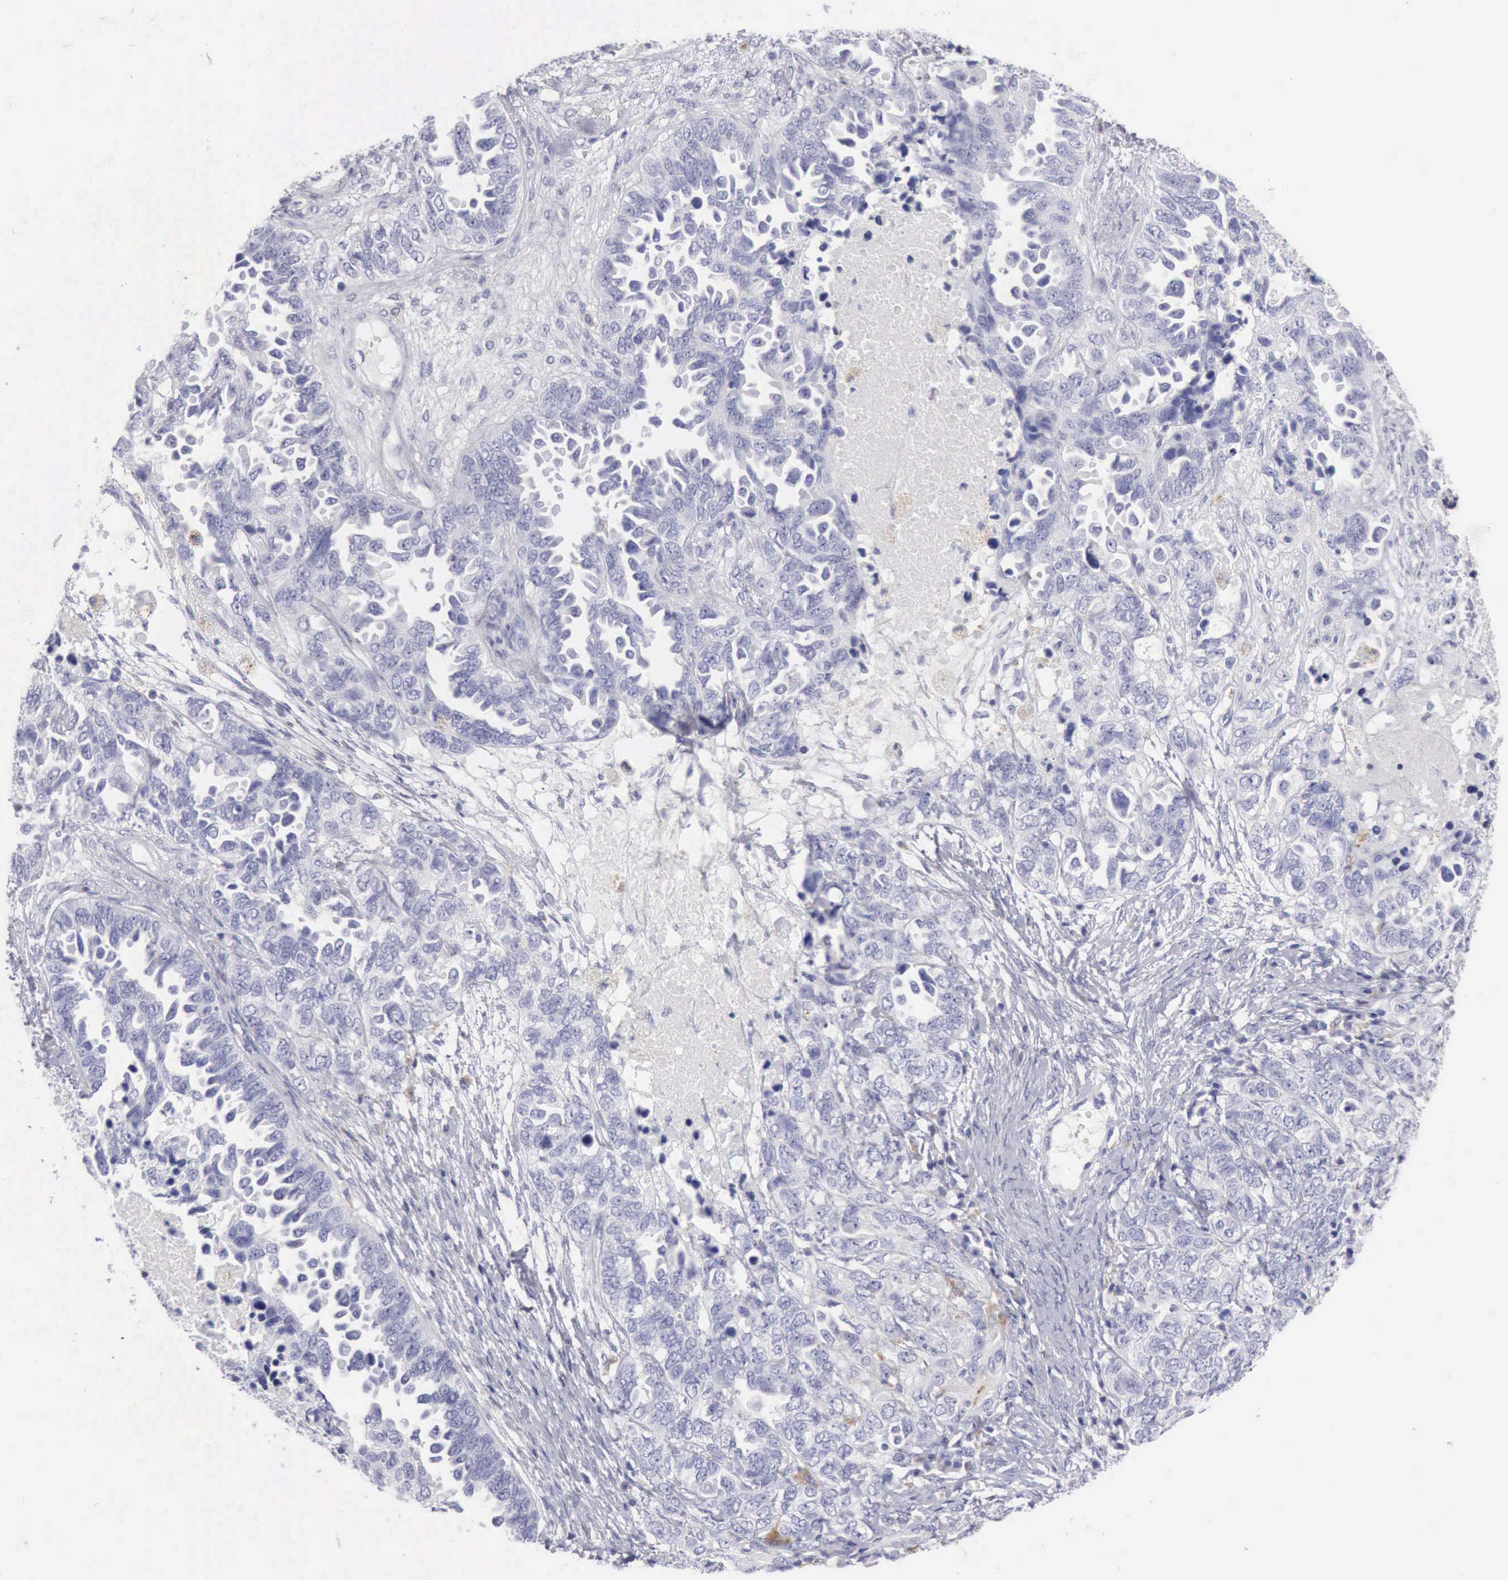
{"staining": {"intensity": "negative", "quantity": "none", "location": "none"}, "tissue": "ovarian cancer", "cell_type": "Tumor cells", "image_type": "cancer", "snomed": [{"axis": "morphology", "description": "Cystadenocarcinoma, serous, NOS"}, {"axis": "topography", "description": "Ovary"}], "caption": "The image exhibits no staining of tumor cells in ovarian cancer (serous cystadenocarcinoma).", "gene": "CTSS", "patient": {"sex": "female", "age": 82}}